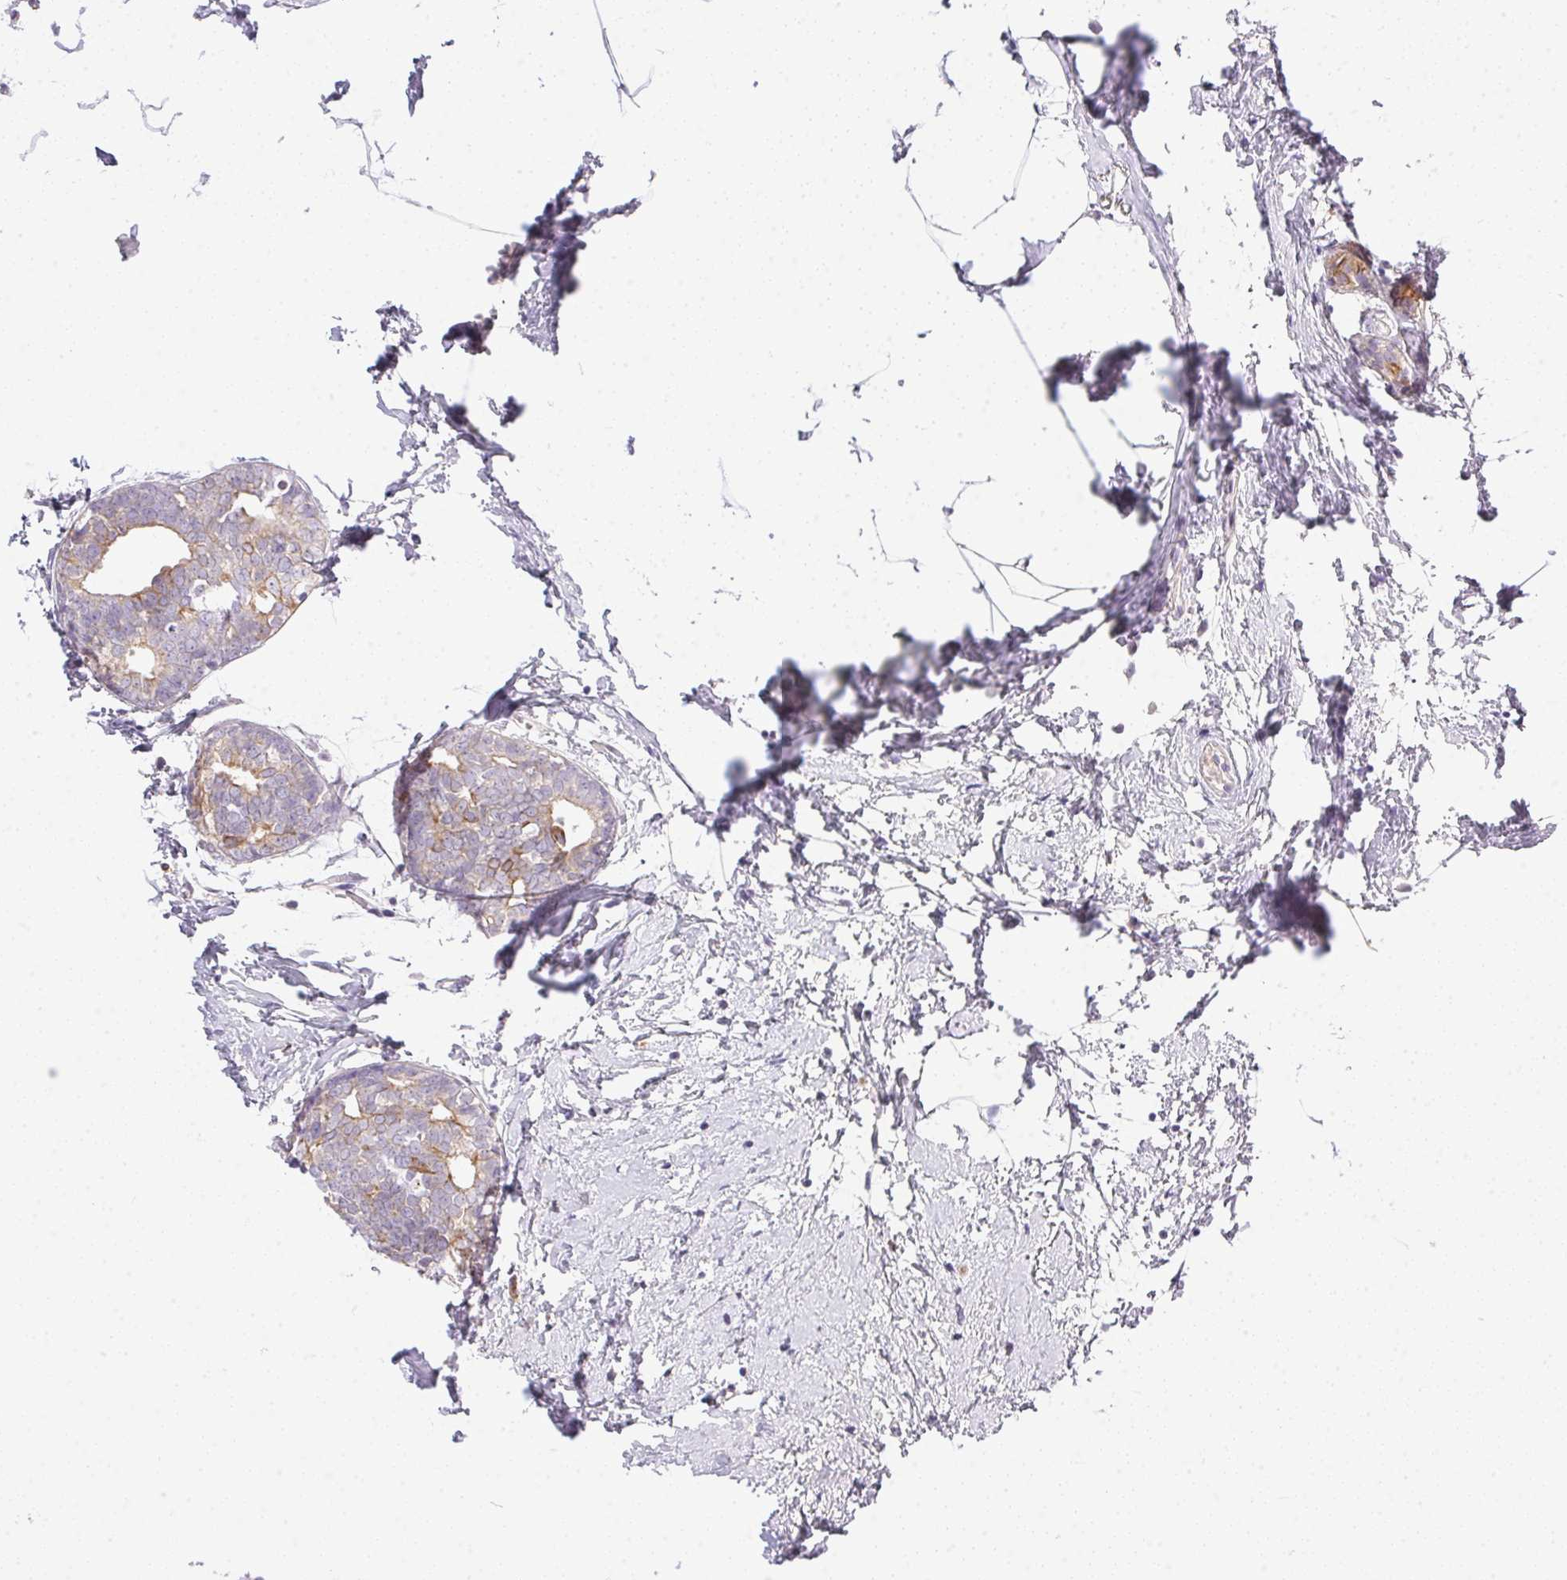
{"staining": {"intensity": "weak", "quantity": "<25%", "location": "cytoplasmic/membranous"}, "tissue": "breast cancer", "cell_type": "Tumor cells", "image_type": "cancer", "snomed": [{"axis": "morphology", "description": "Duct carcinoma"}, {"axis": "topography", "description": "Breast"}], "caption": "This is an immunohistochemistry (IHC) photomicrograph of breast cancer (intraductal carcinoma). There is no expression in tumor cells.", "gene": "SLC17A7", "patient": {"sex": "female", "age": 40}}